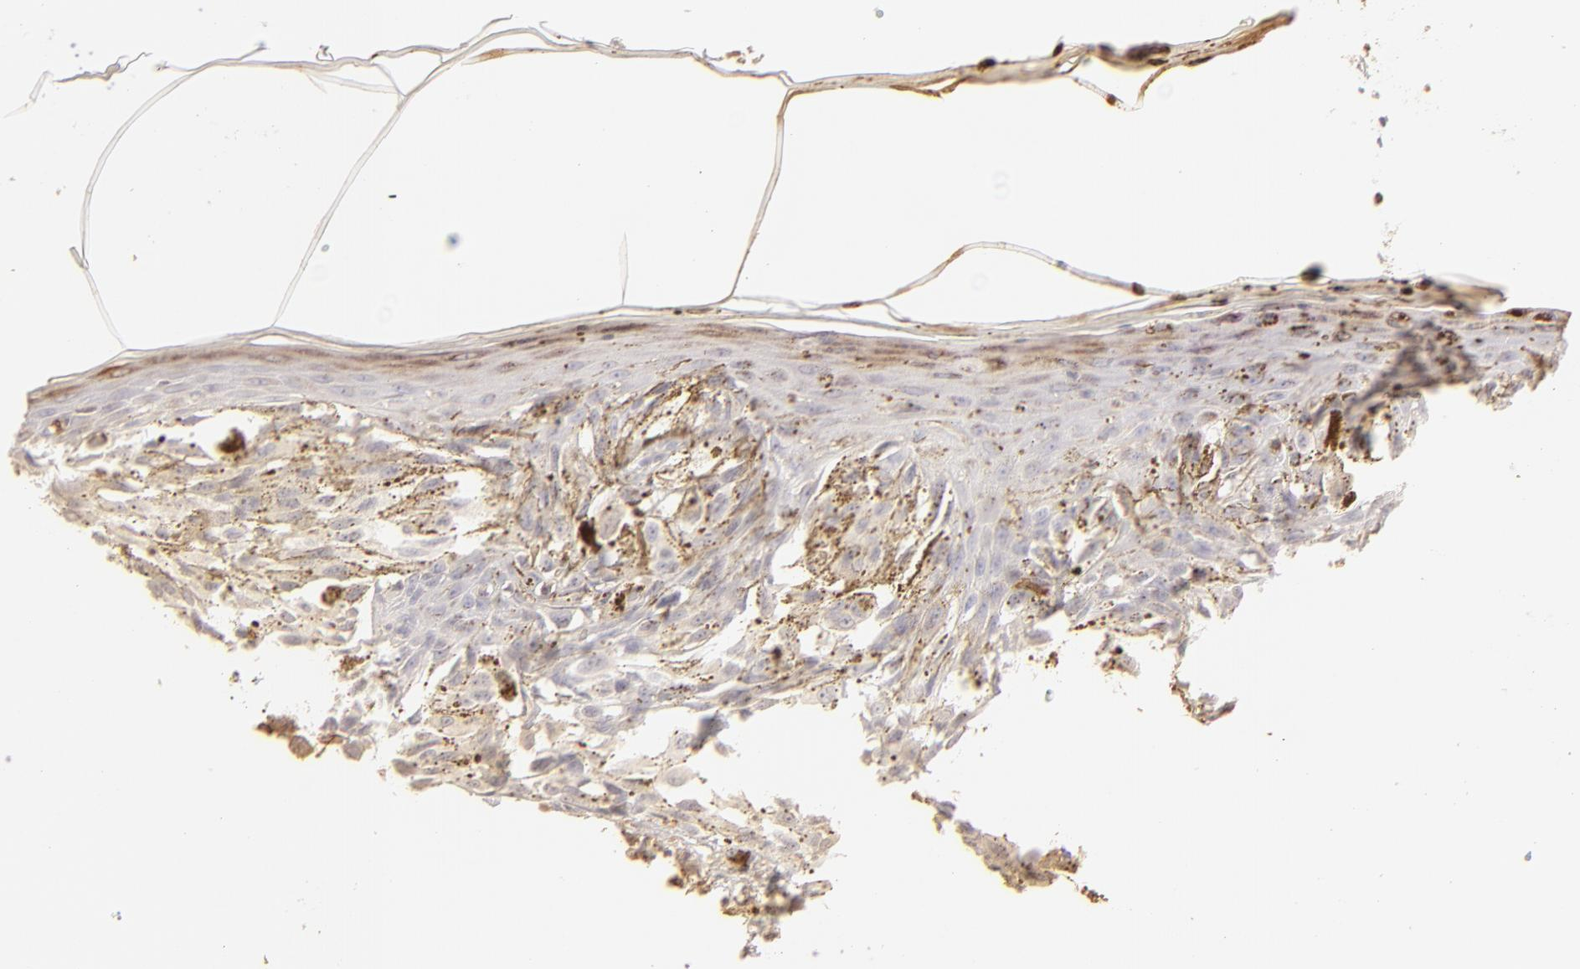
{"staining": {"intensity": "negative", "quantity": "none", "location": "none"}, "tissue": "melanoma", "cell_type": "Tumor cells", "image_type": "cancer", "snomed": [{"axis": "morphology", "description": "Malignant melanoma, NOS"}, {"axis": "topography", "description": "Skin"}], "caption": "An image of malignant melanoma stained for a protein shows no brown staining in tumor cells. (Immunohistochemistry (ihc), brightfield microscopy, high magnification).", "gene": "C1R", "patient": {"sex": "female", "age": 72}}